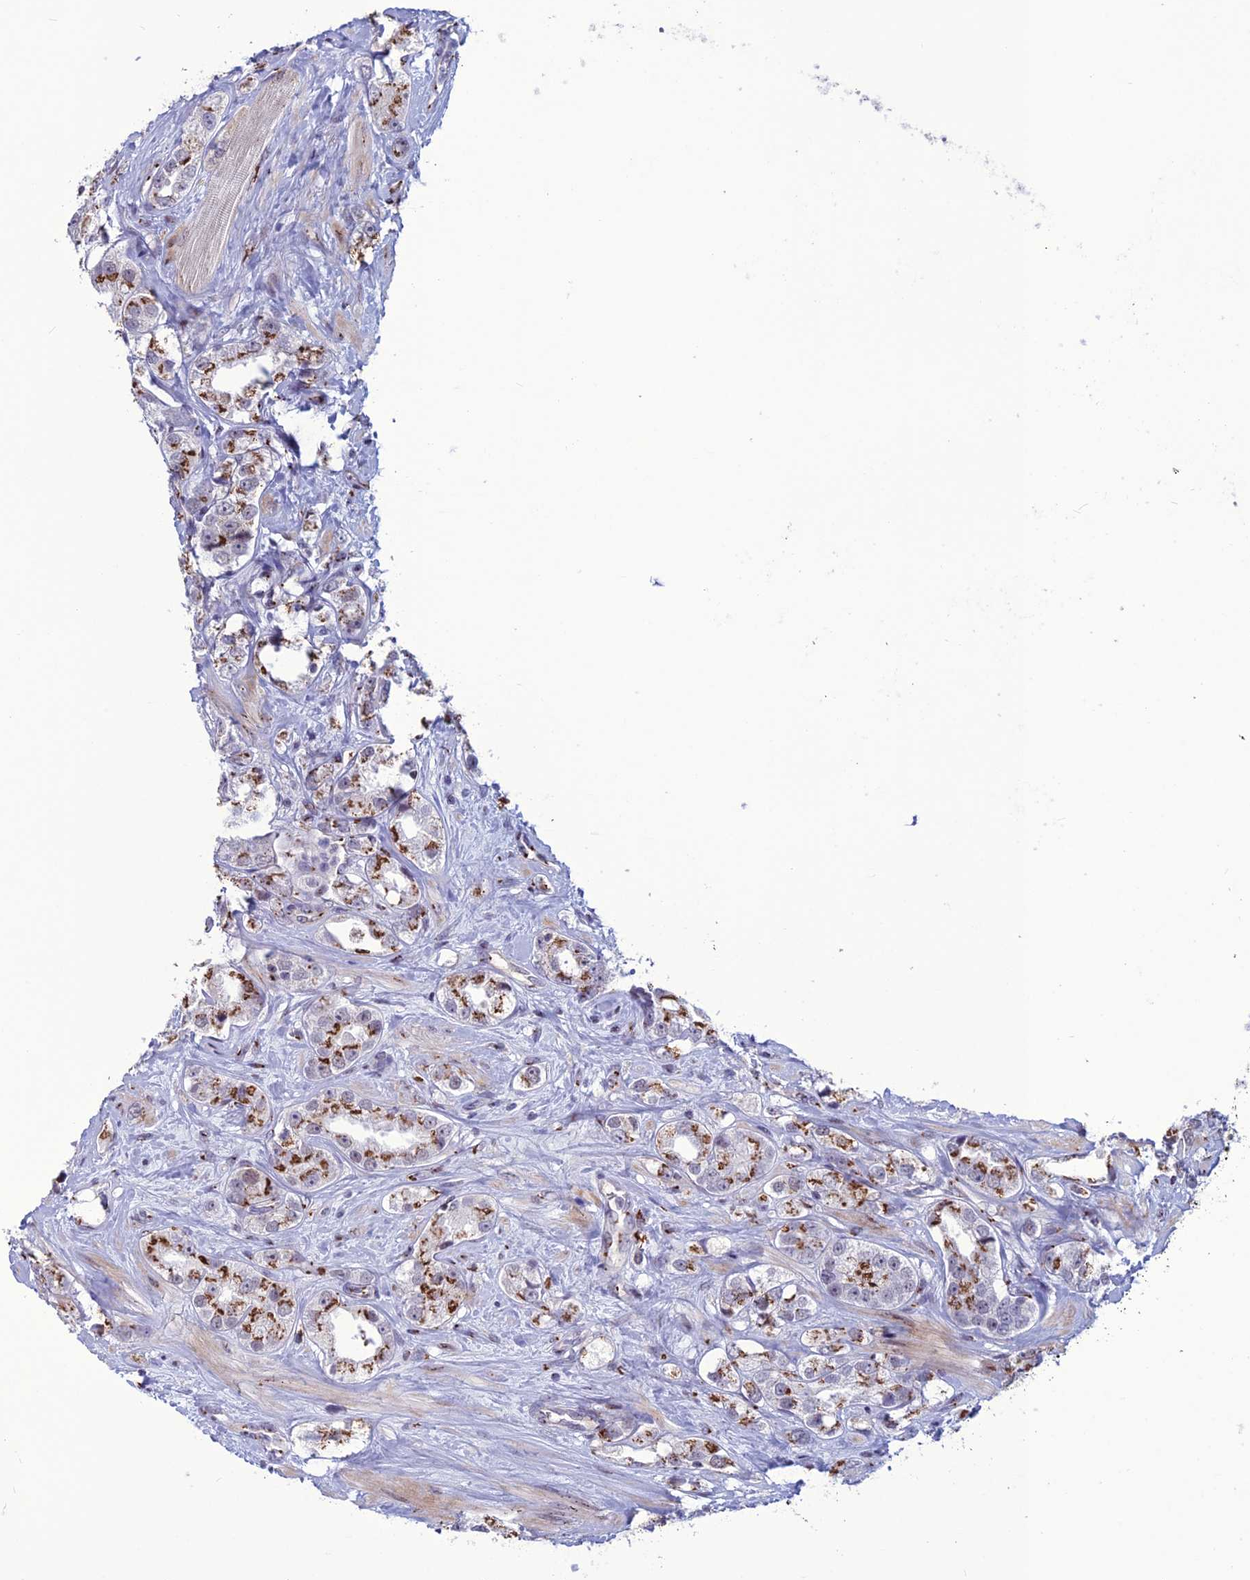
{"staining": {"intensity": "strong", "quantity": ">75%", "location": "cytoplasmic/membranous"}, "tissue": "prostate cancer", "cell_type": "Tumor cells", "image_type": "cancer", "snomed": [{"axis": "morphology", "description": "Adenocarcinoma, NOS"}, {"axis": "topography", "description": "Prostate"}], "caption": "There is high levels of strong cytoplasmic/membranous expression in tumor cells of prostate cancer (adenocarcinoma), as demonstrated by immunohistochemical staining (brown color).", "gene": "PLEKHA4", "patient": {"sex": "male", "age": 79}}